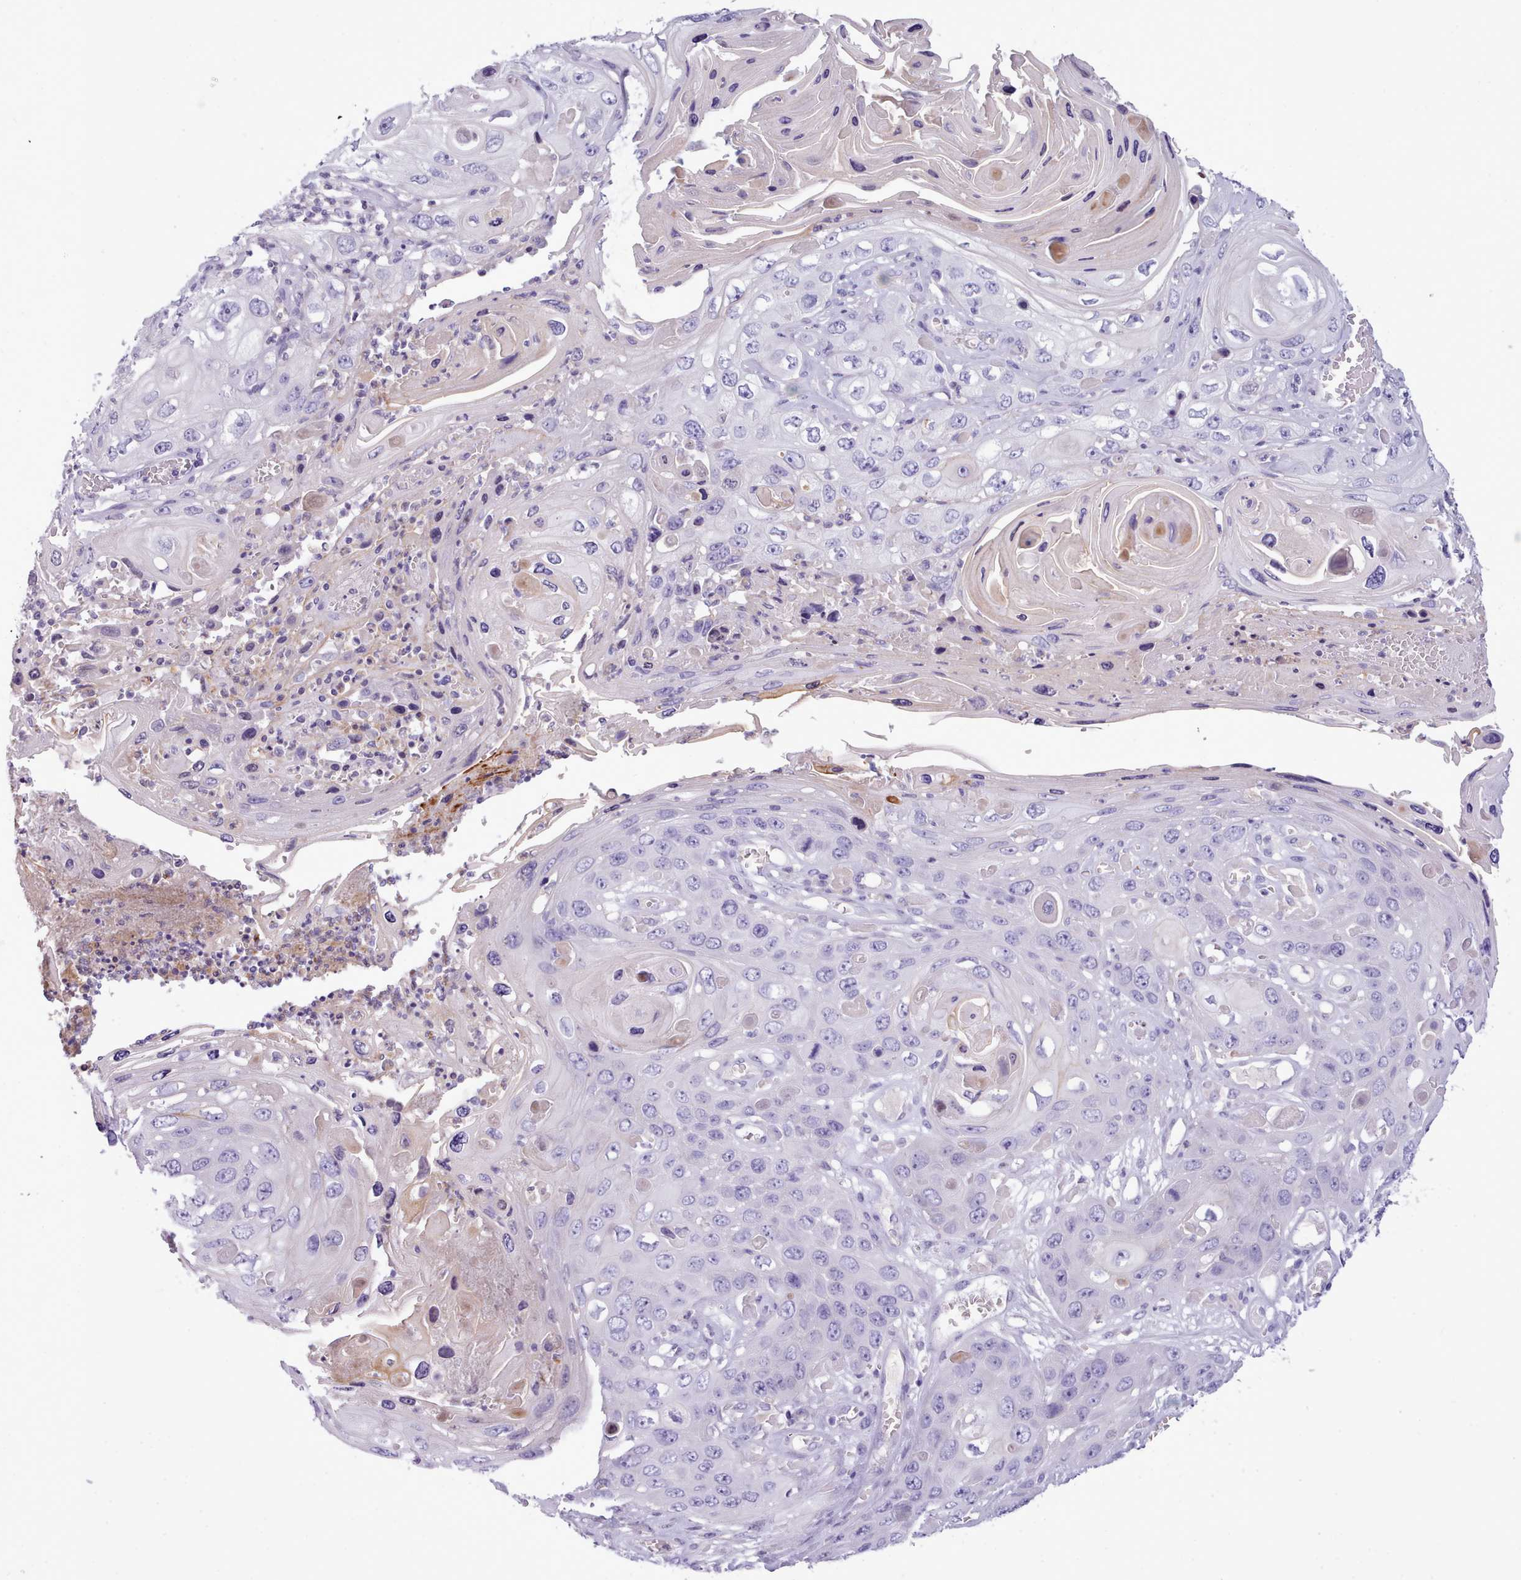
{"staining": {"intensity": "negative", "quantity": "none", "location": "none"}, "tissue": "skin cancer", "cell_type": "Tumor cells", "image_type": "cancer", "snomed": [{"axis": "morphology", "description": "Squamous cell carcinoma, NOS"}, {"axis": "topography", "description": "Skin"}], "caption": "Immunohistochemistry micrograph of neoplastic tissue: skin cancer stained with DAB (3,3'-diaminobenzidine) displays no significant protein expression in tumor cells.", "gene": "CYP2A13", "patient": {"sex": "male", "age": 55}}